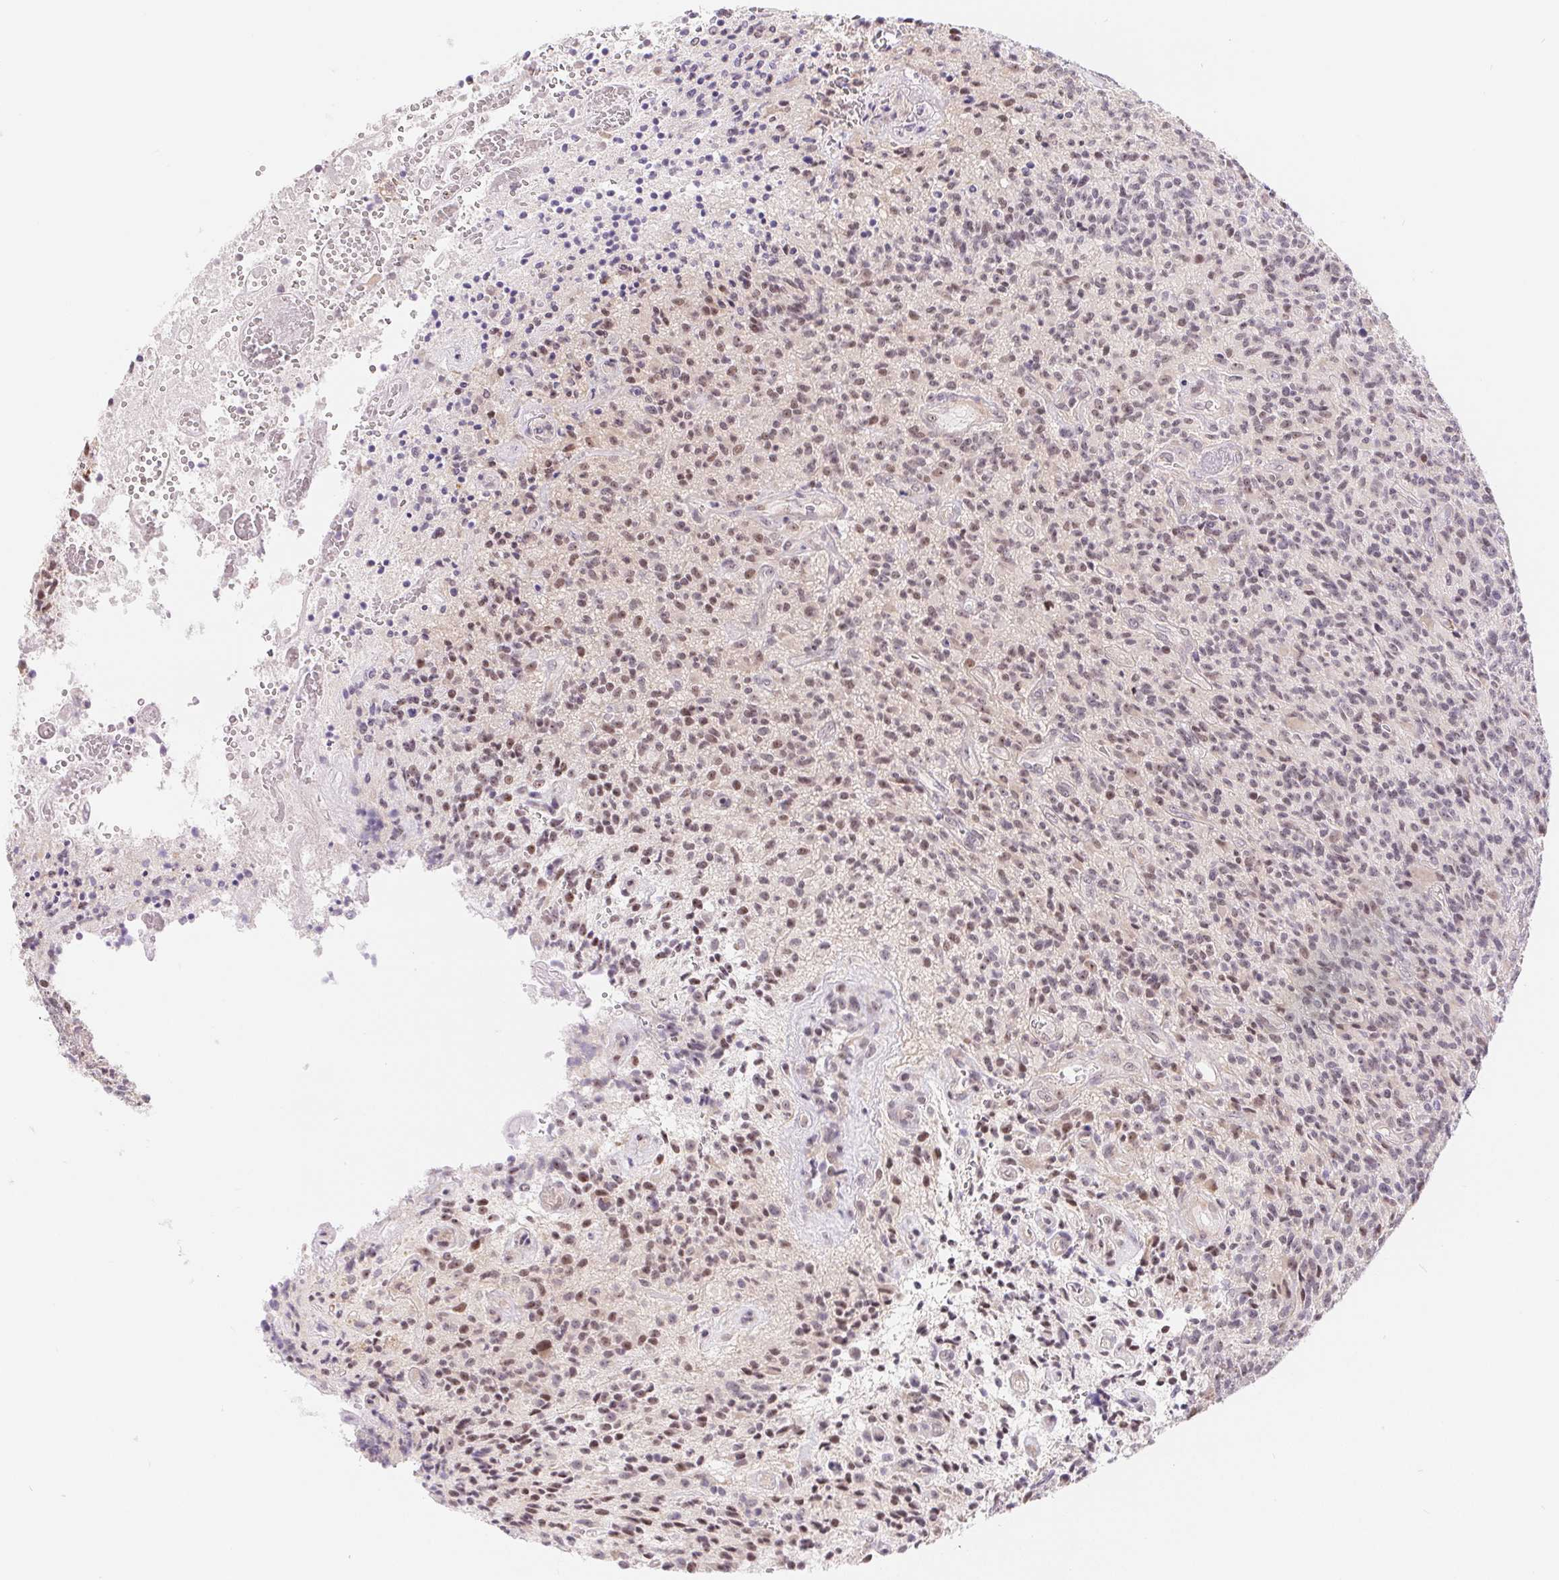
{"staining": {"intensity": "moderate", "quantity": "25%-75%", "location": "nuclear"}, "tissue": "glioma", "cell_type": "Tumor cells", "image_type": "cancer", "snomed": [{"axis": "morphology", "description": "Glioma, malignant, High grade"}, {"axis": "topography", "description": "Brain"}], "caption": "A micrograph of malignant glioma (high-grade) stained for a protein displays moderate nuclear brown staining in tumor cells. The staining is performed using DAB (3,3'-diaminobenzidine) brown chromogen to label protein expression. The nuclei are counter-stained blue using hematoxylin.", "gene": "LCA5L", "patient": {"sex": "male", "age": 76}}